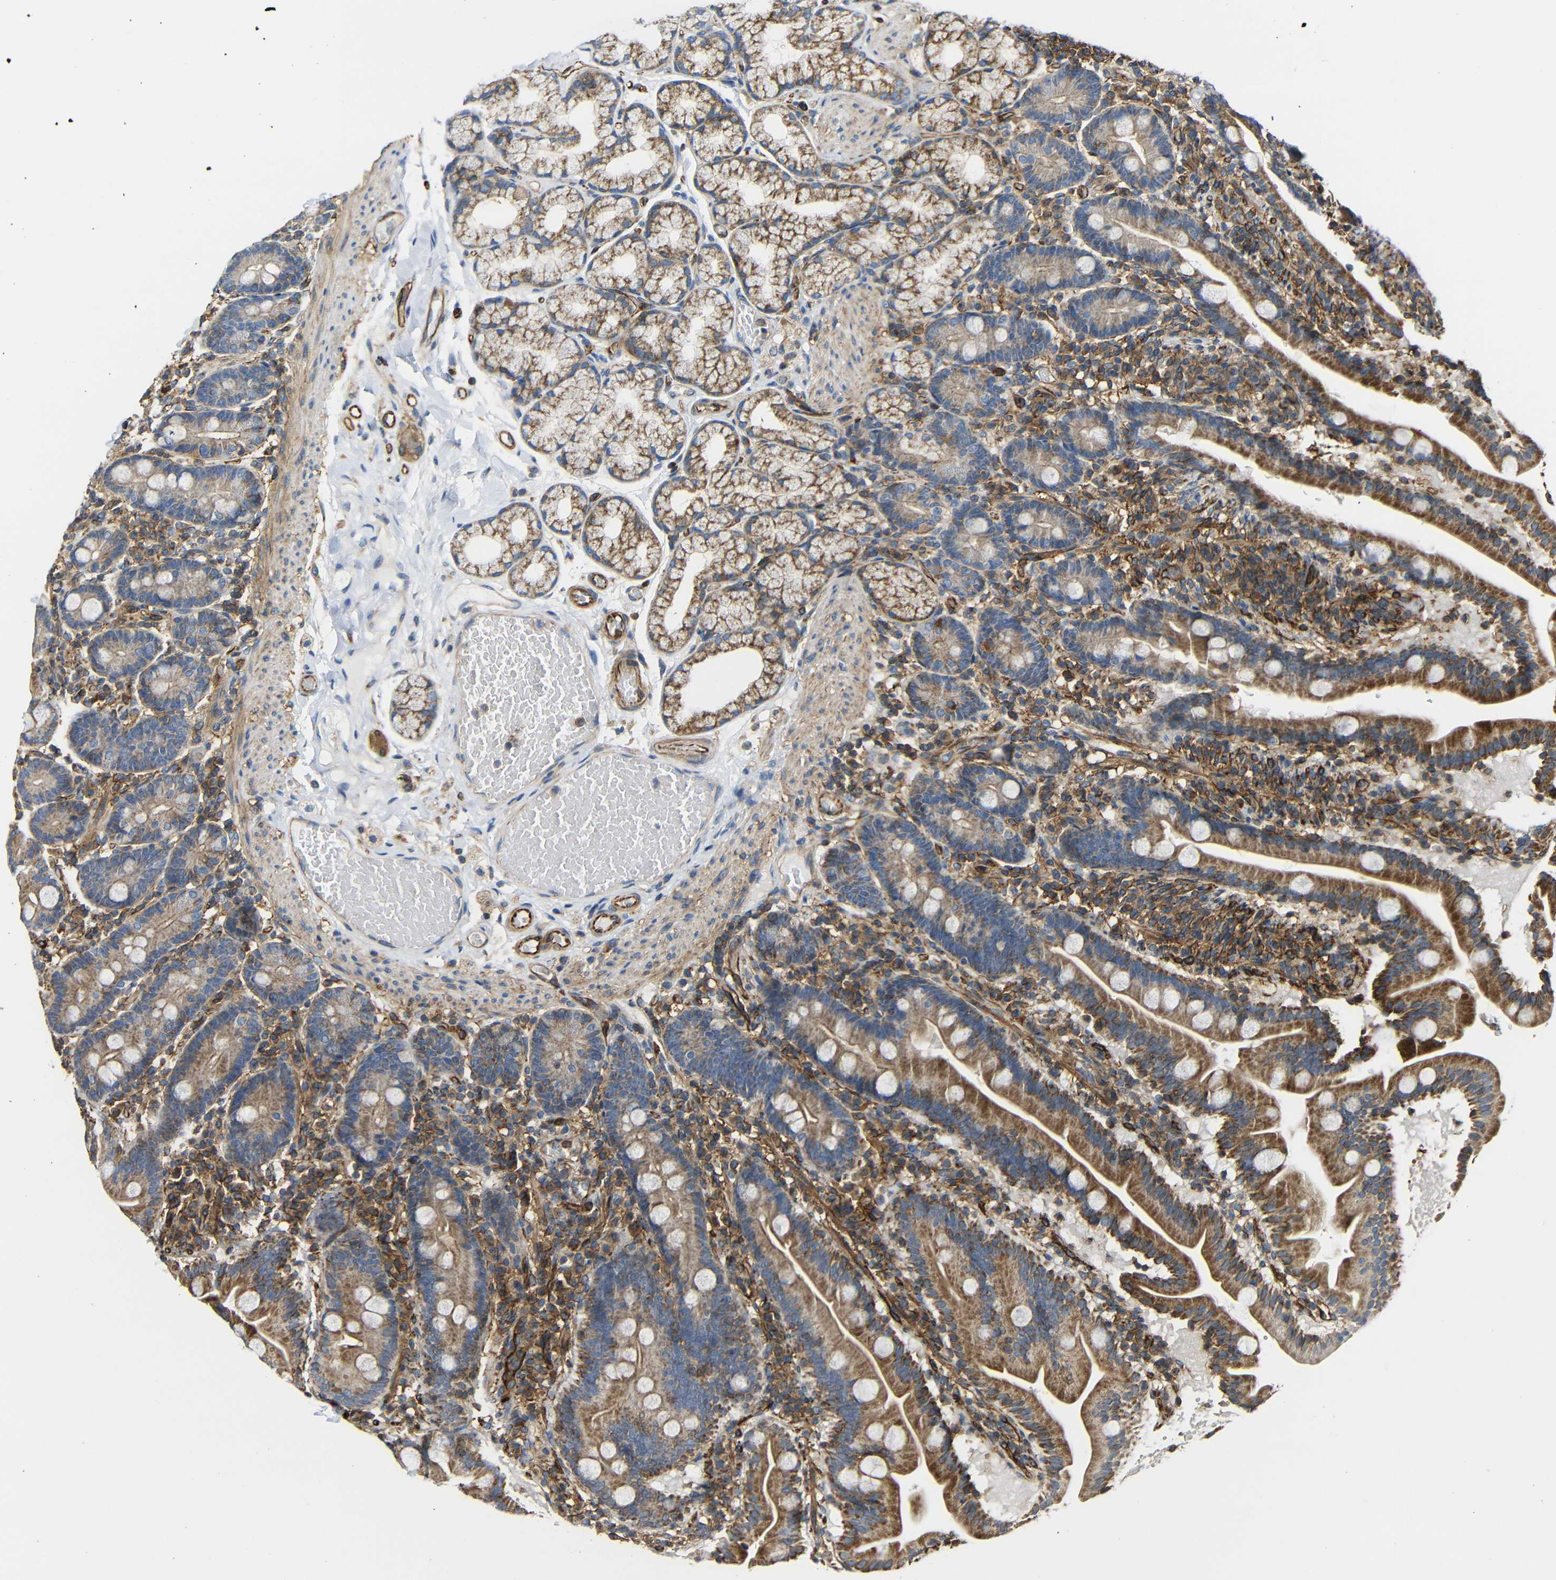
{"staining": {"intensity": "moderate", "quantity": ">75%", "location": "cytoplasmic/membranous"}, "tissue": "duodenum", "cell_type": "Glandular cells", "image_type": "normal", "snomed": [{"axis": "morphology", "description": "Normal tissue, NOS"}, {"axis": "topography", "description": "Duodenum"}], "caption": "Immunohistochemistry (IHC) histopathology image of normal duodenum: human duodenum stained using immunohistochemistry (IHC) exhibits medium levels of moderate protein expression localized specifically in the cytoplasmic/membranous of glandular cells, appearing as a cytoplasmic/membranous brown color.", "gene": "IGSF10", "patient": {"sex": "male", "age": 54}}